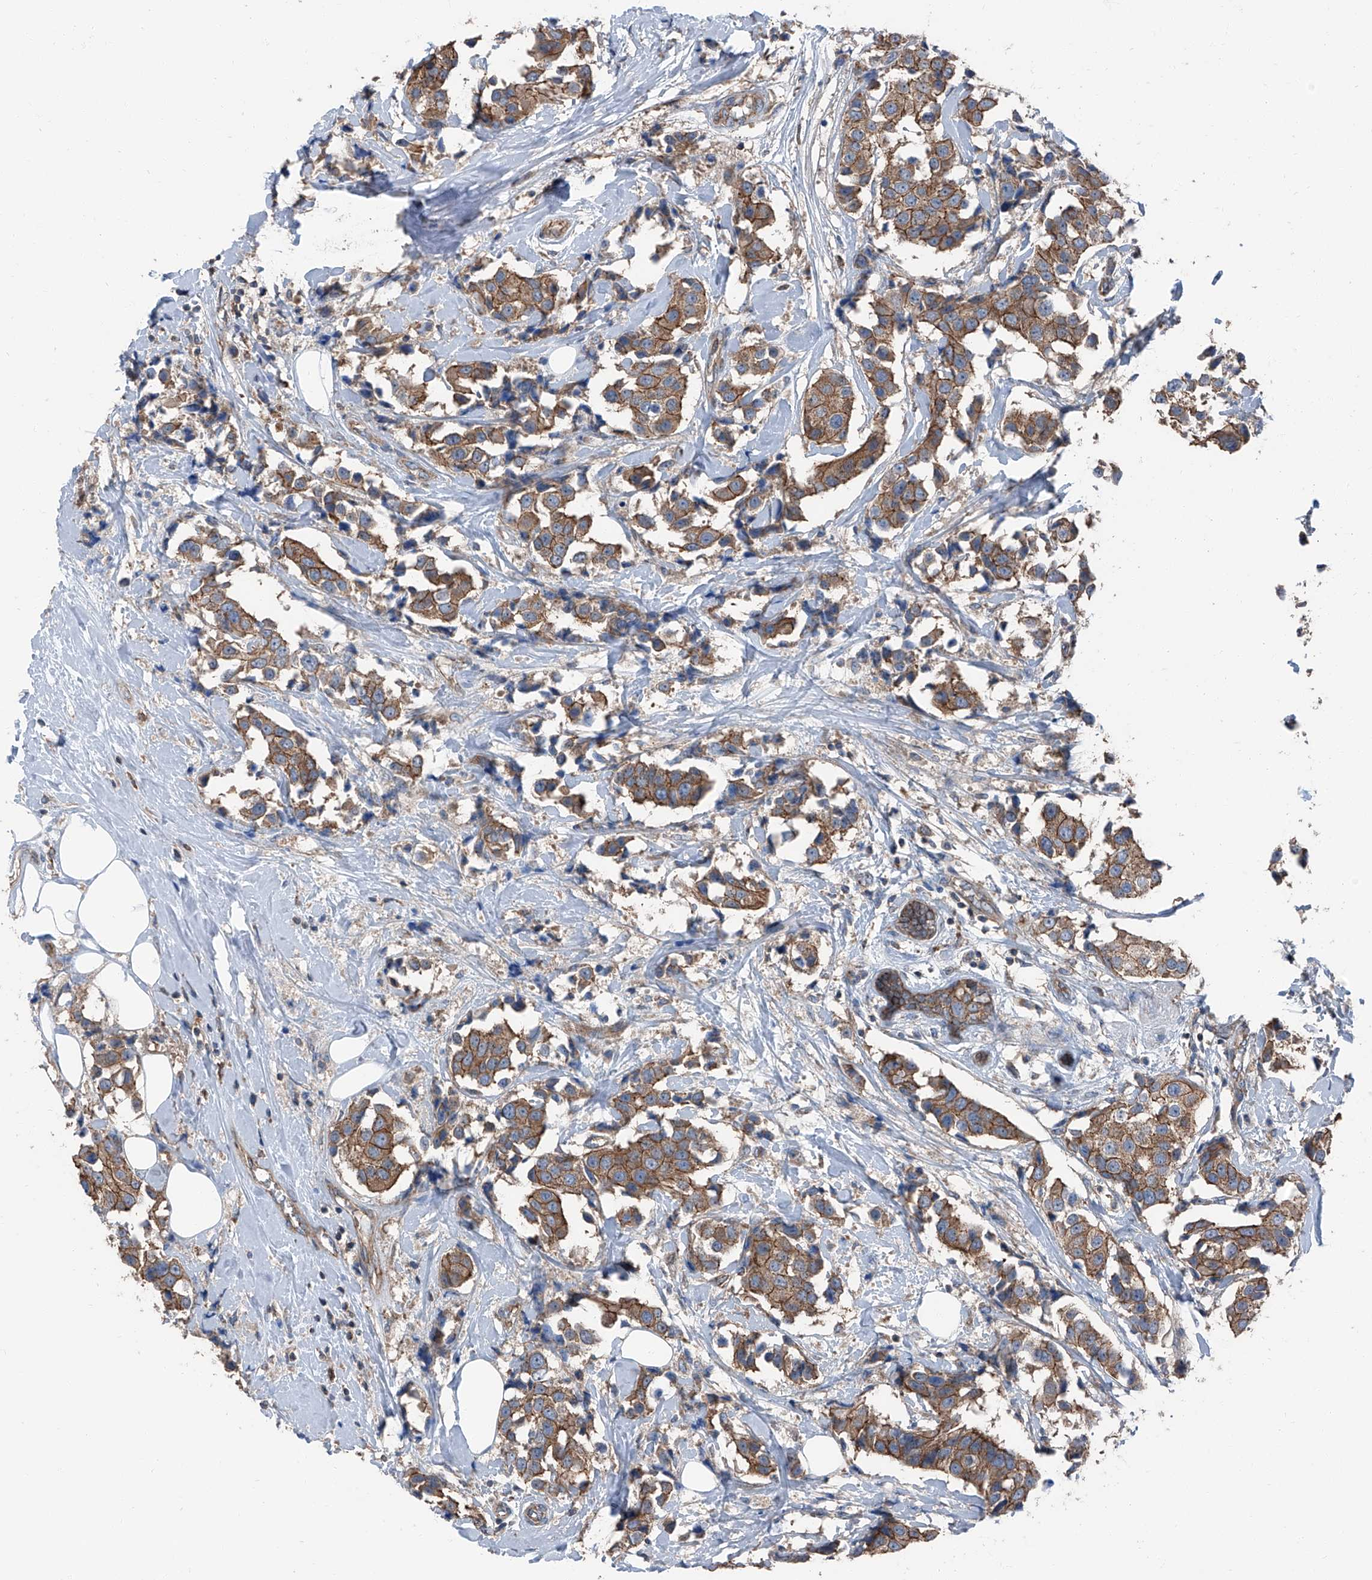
{"staining": {"intensity": "moderate", "quantity": ">75%", "location": "cytoplasmic/membranous"}, "tissue": "breast cancer", "cell_type": "Tumor cells", "image_type": "cancer", "snomed": [{"axis": "morphology", "description": "Normal tissue, NOS"}, {"axis": "morphology", "description": "Duct carcinoma"}, {"axis": "topography", "description": "Breast"}], "caption": "Moderate cytoplasmic/membranous expression is identified in approximately >75% of tumor cells in breast cancer (infiltrating ductal carcinoma).", "gene": "GPR142", "patient": {"sex": "female", "age": 39}}